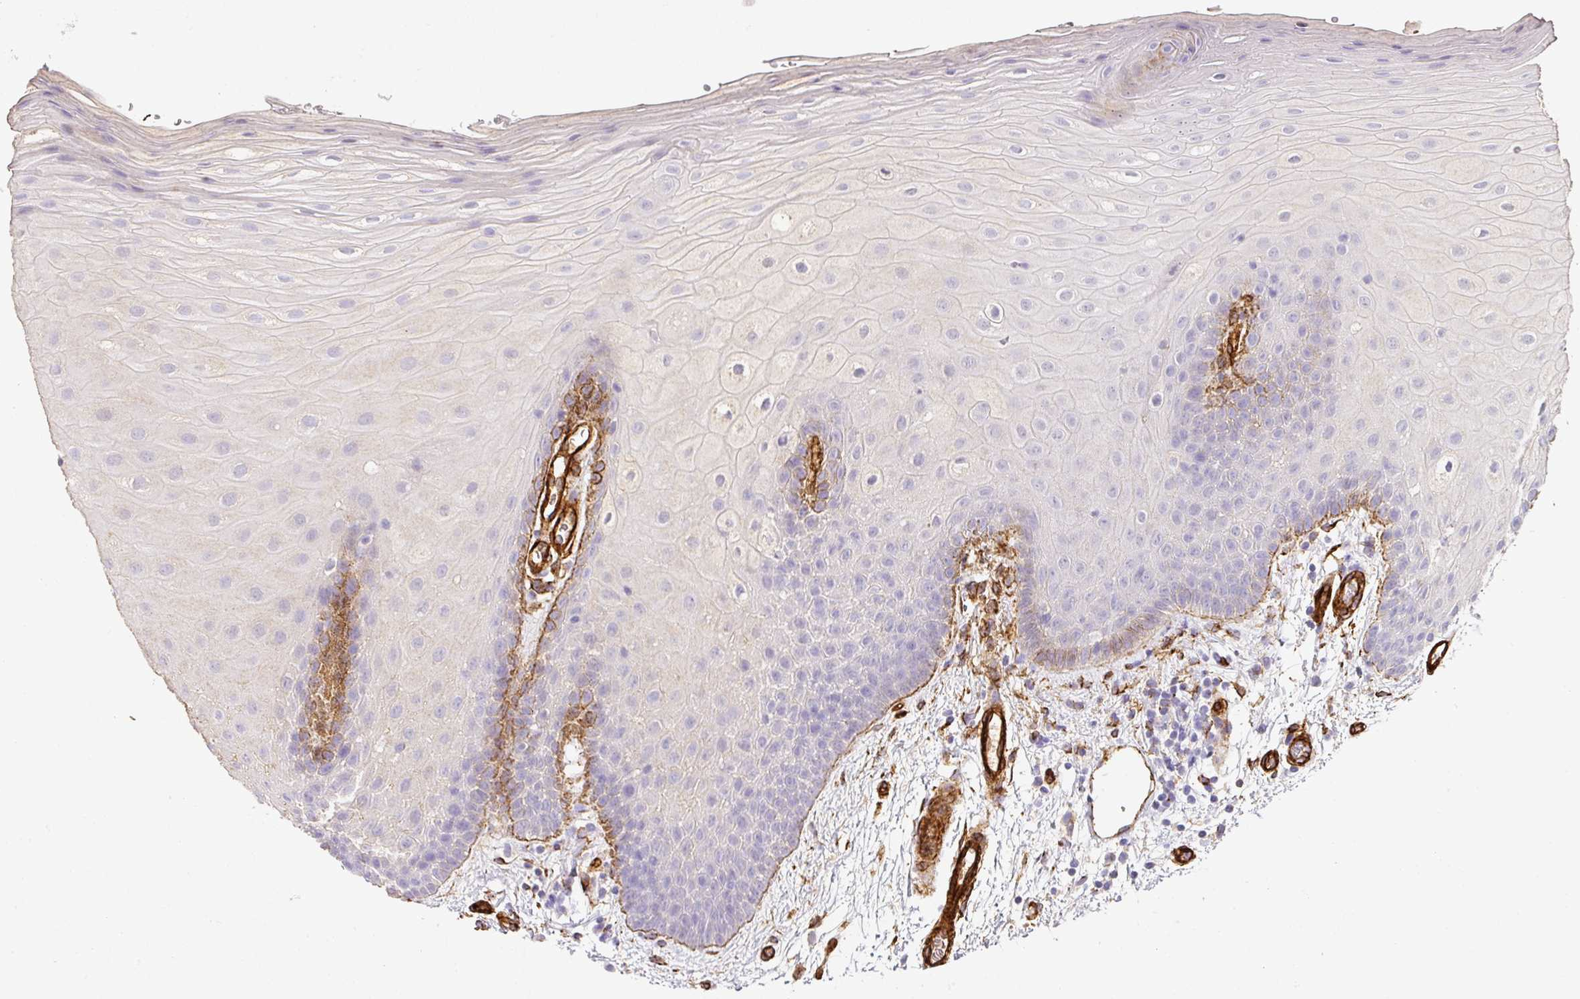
{"staining": {"intensity": "moderate", "quantity": "<25%", "location": "cytoplasmic/membranous"}, "tissue": "oral mucosa", "cell_type": "Squamous epithelial cells", "image_type": "normal", "snomed": [{"axis": "morphology", "description": "Normal tissue, NOS"}, {"axis": "morphology", "description": "Squamous cell carcinoma, NOS"}, {"axis": "topography", "description": "Oral tissue"}, {"axis": "topography", "description": "Tounge, NOS"}, {"axis": "topography", "description": "Head-Neck"}], "caption": "An image of oral mucosa stained for a protein displays moderate cytoplasmic/membranous brown staining in squamous epithelial cells. Immunohistochemistry stains the protein of interest in brown and the nuclei are stained blue.", "gene": "SLC25A17", "patient": {"sex": "male", "age": 76}}